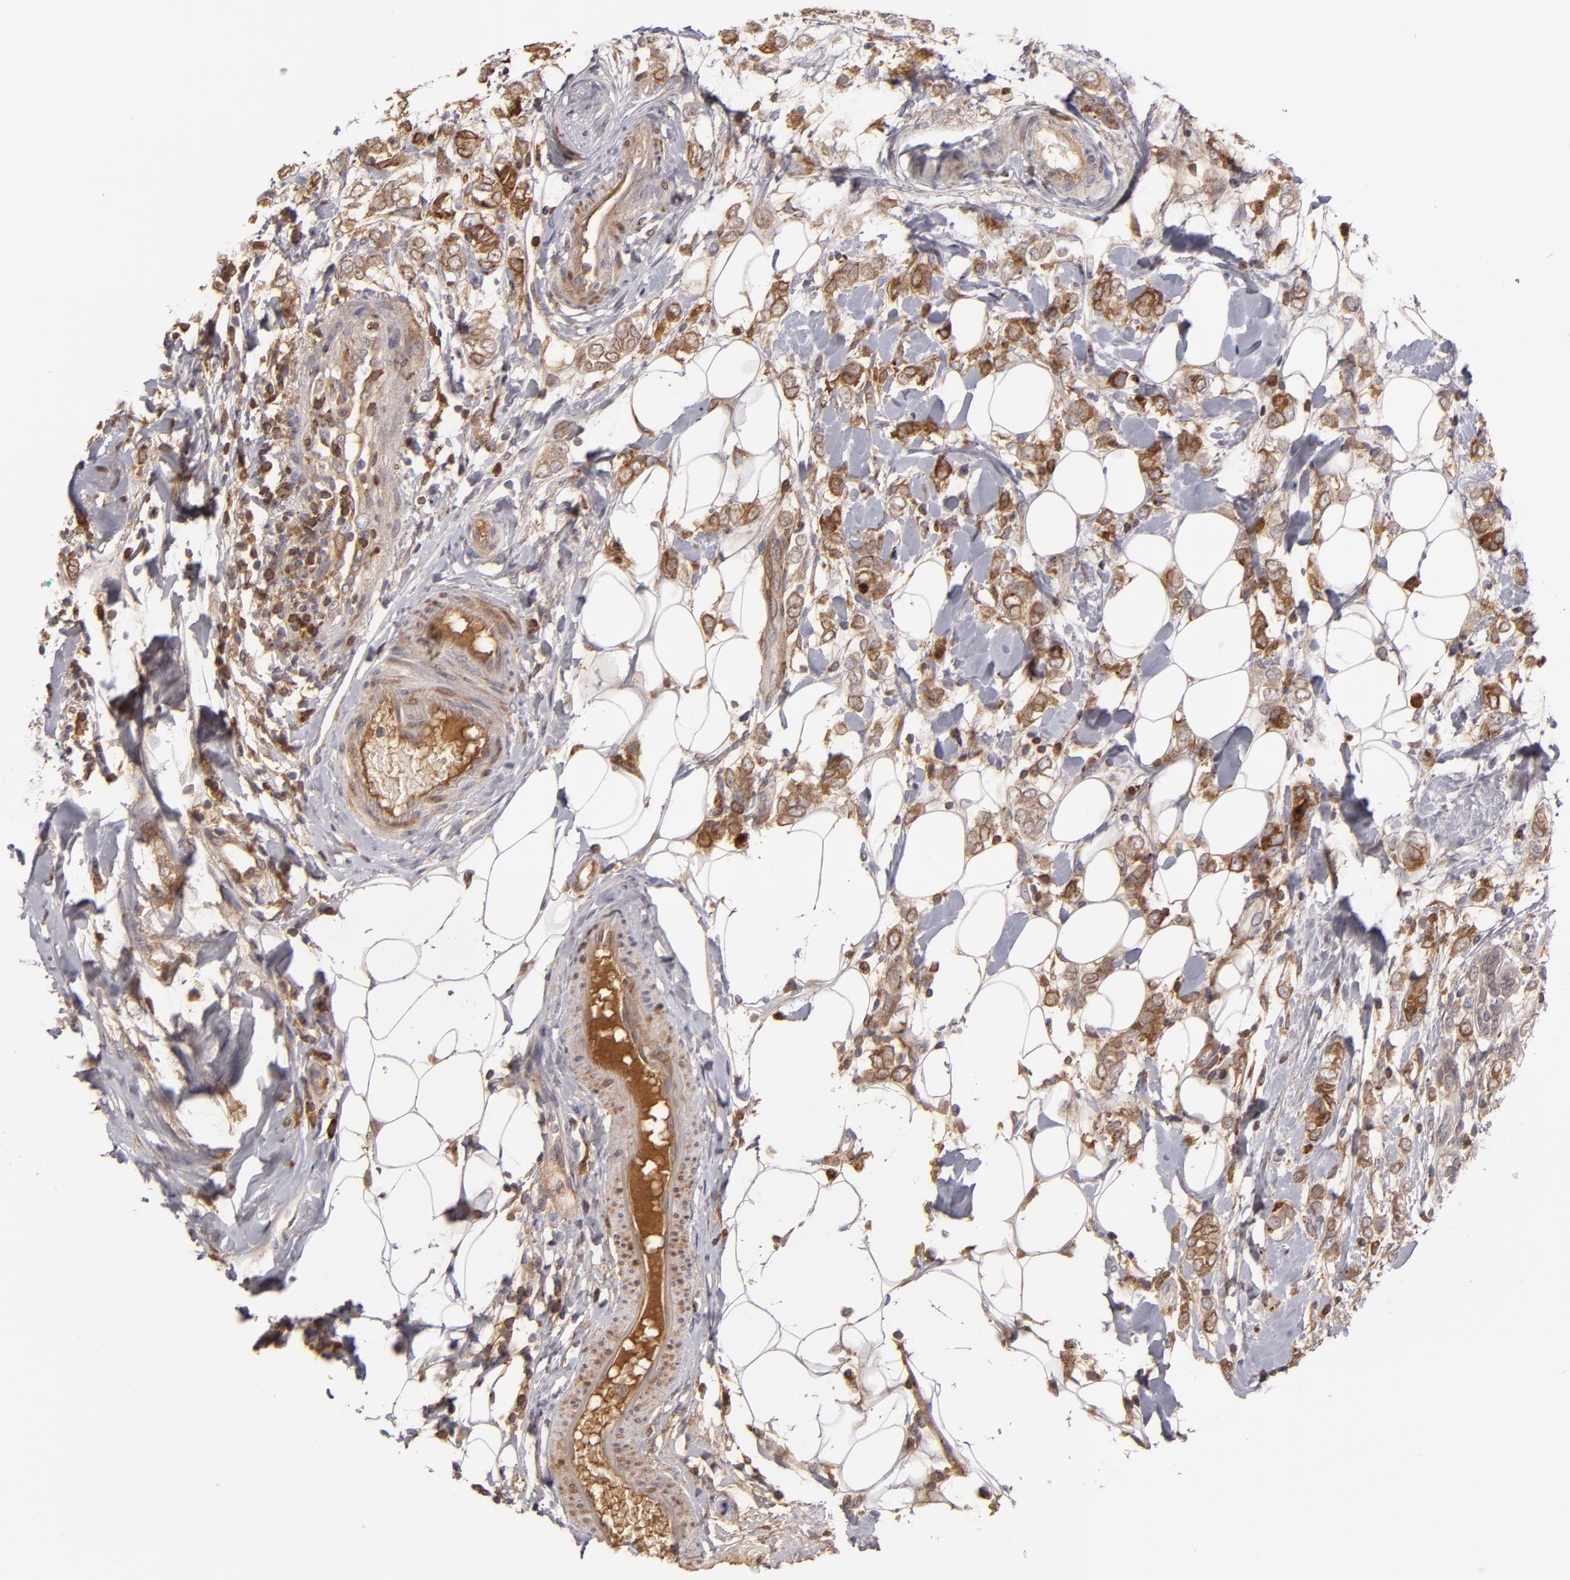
{"staining": {"intensity": "moderate", "quantity": ">75%", "location": "cytoplasmic/membranous"}, "tissue": "breast cancer", "cell_type": "Tumor cells", "image_type": "cancer", "snomed": [{"axis": "morphology", "description": "Normal tissue, NOS"}, {"axis": "morphology", "description": "Lobular carcinoma"}, {"axis": "topography", "description": "Breast"}], "caption": "Immunohistochemical staining of breast cancer reveals moderate cytoplasmic/membranous protein expression in approximately >75% of tumor cells. (DAB IHC, brown staining for protein, blue staining for nuclei).", "gene": "CFB", "patient": {"sex": "female", "age": 47}}